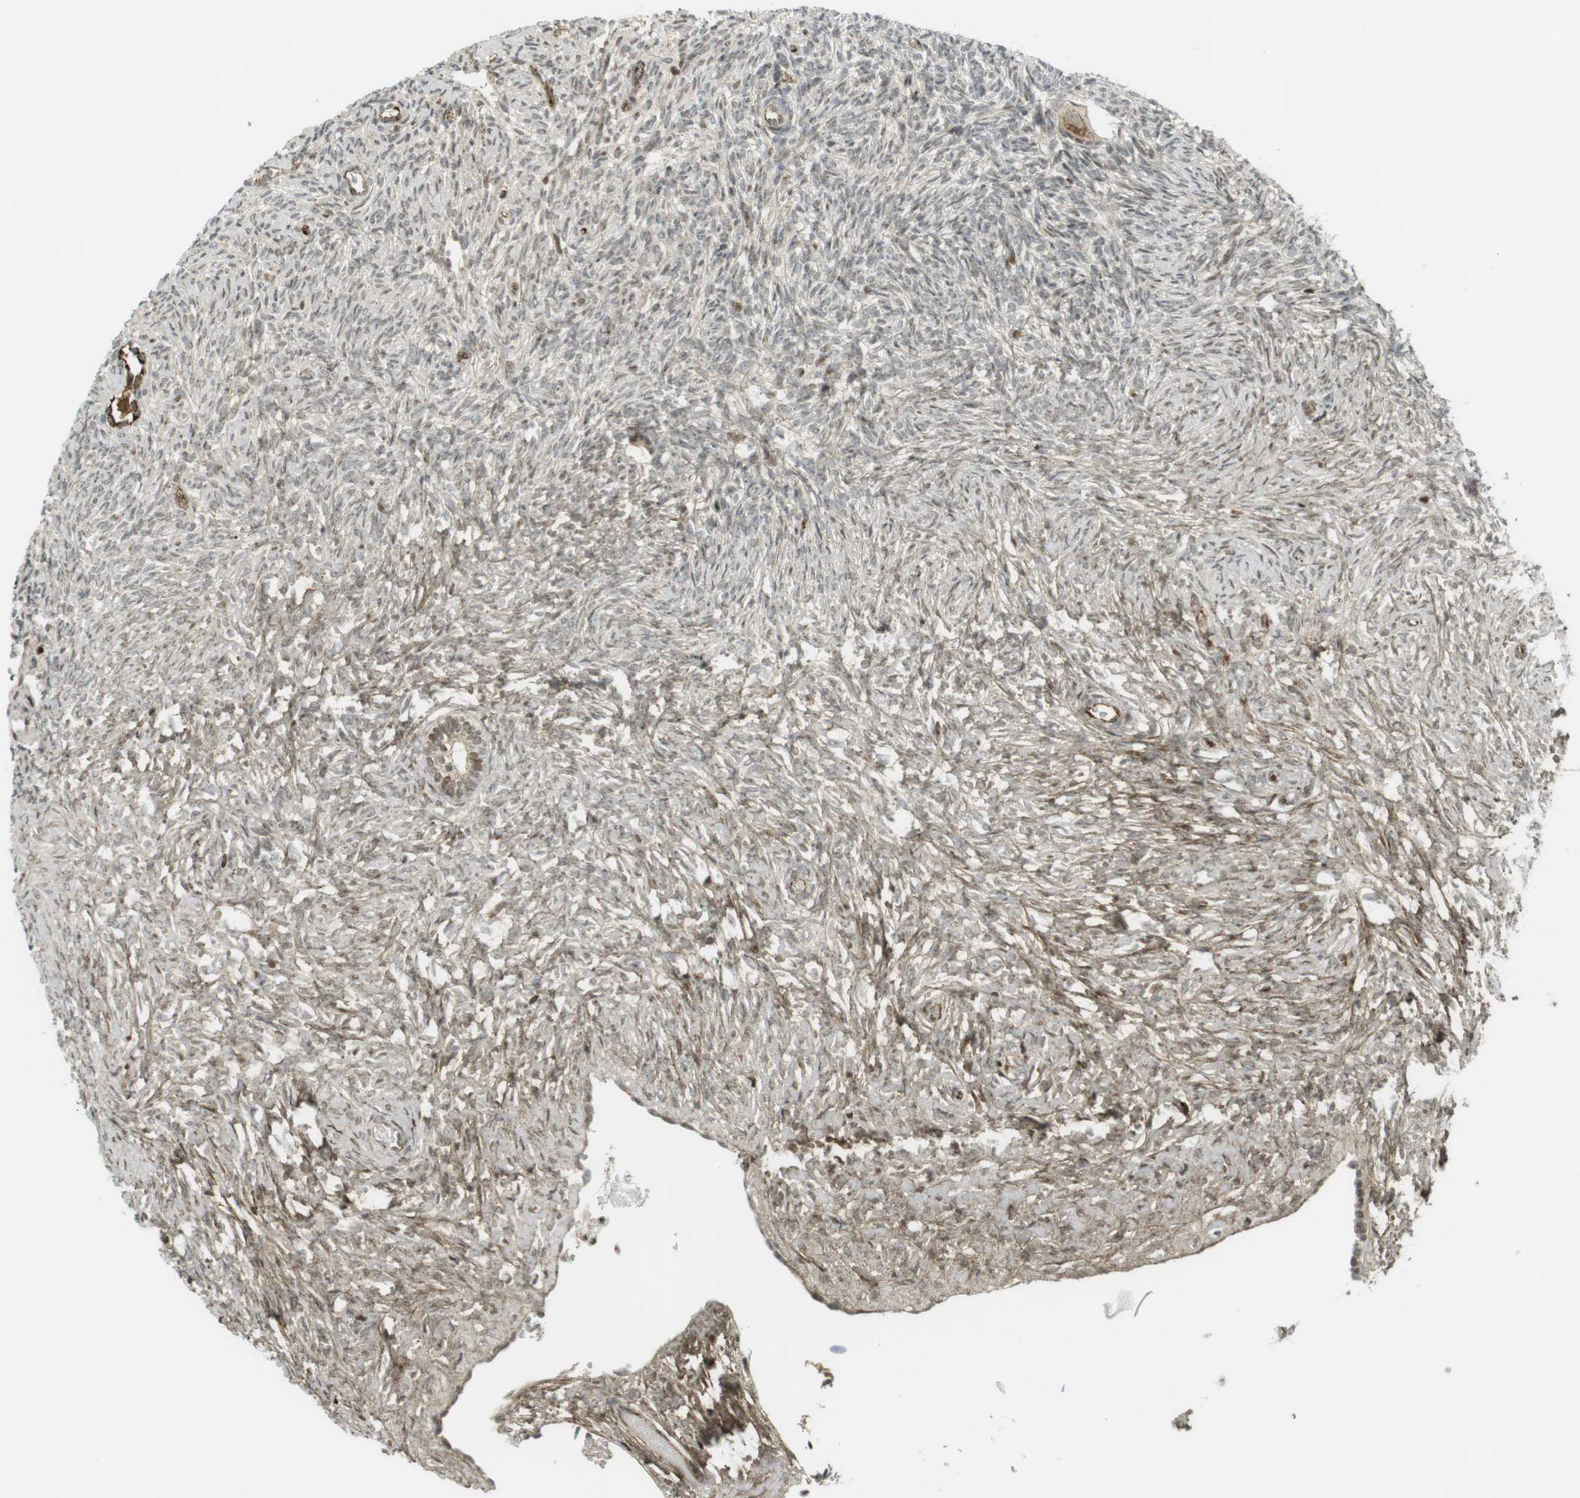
{"staining": {"intensity": "weak", "quantity": ">75%", "location": "cytoplasmic/membranous,nuclear"}, "tissue": "ovary", "cell_type": "Ovarian stroma cells", "image_type": "normal", "snomed": [{"axis": "morphology", "description": "Normal tissue, NOS"}, {"axis": "topography", "description": "Ovary"}], "caption": "An image of ovary stained for a protein reveals weak cytoplasmic/membranous,nuclear brown staining in ovarian stroma cells. (DAB IHC with brightfield microscopy, high magnification).", "gene": "PPP1R13B", "patient": {"sex": "female", "age": 35}}